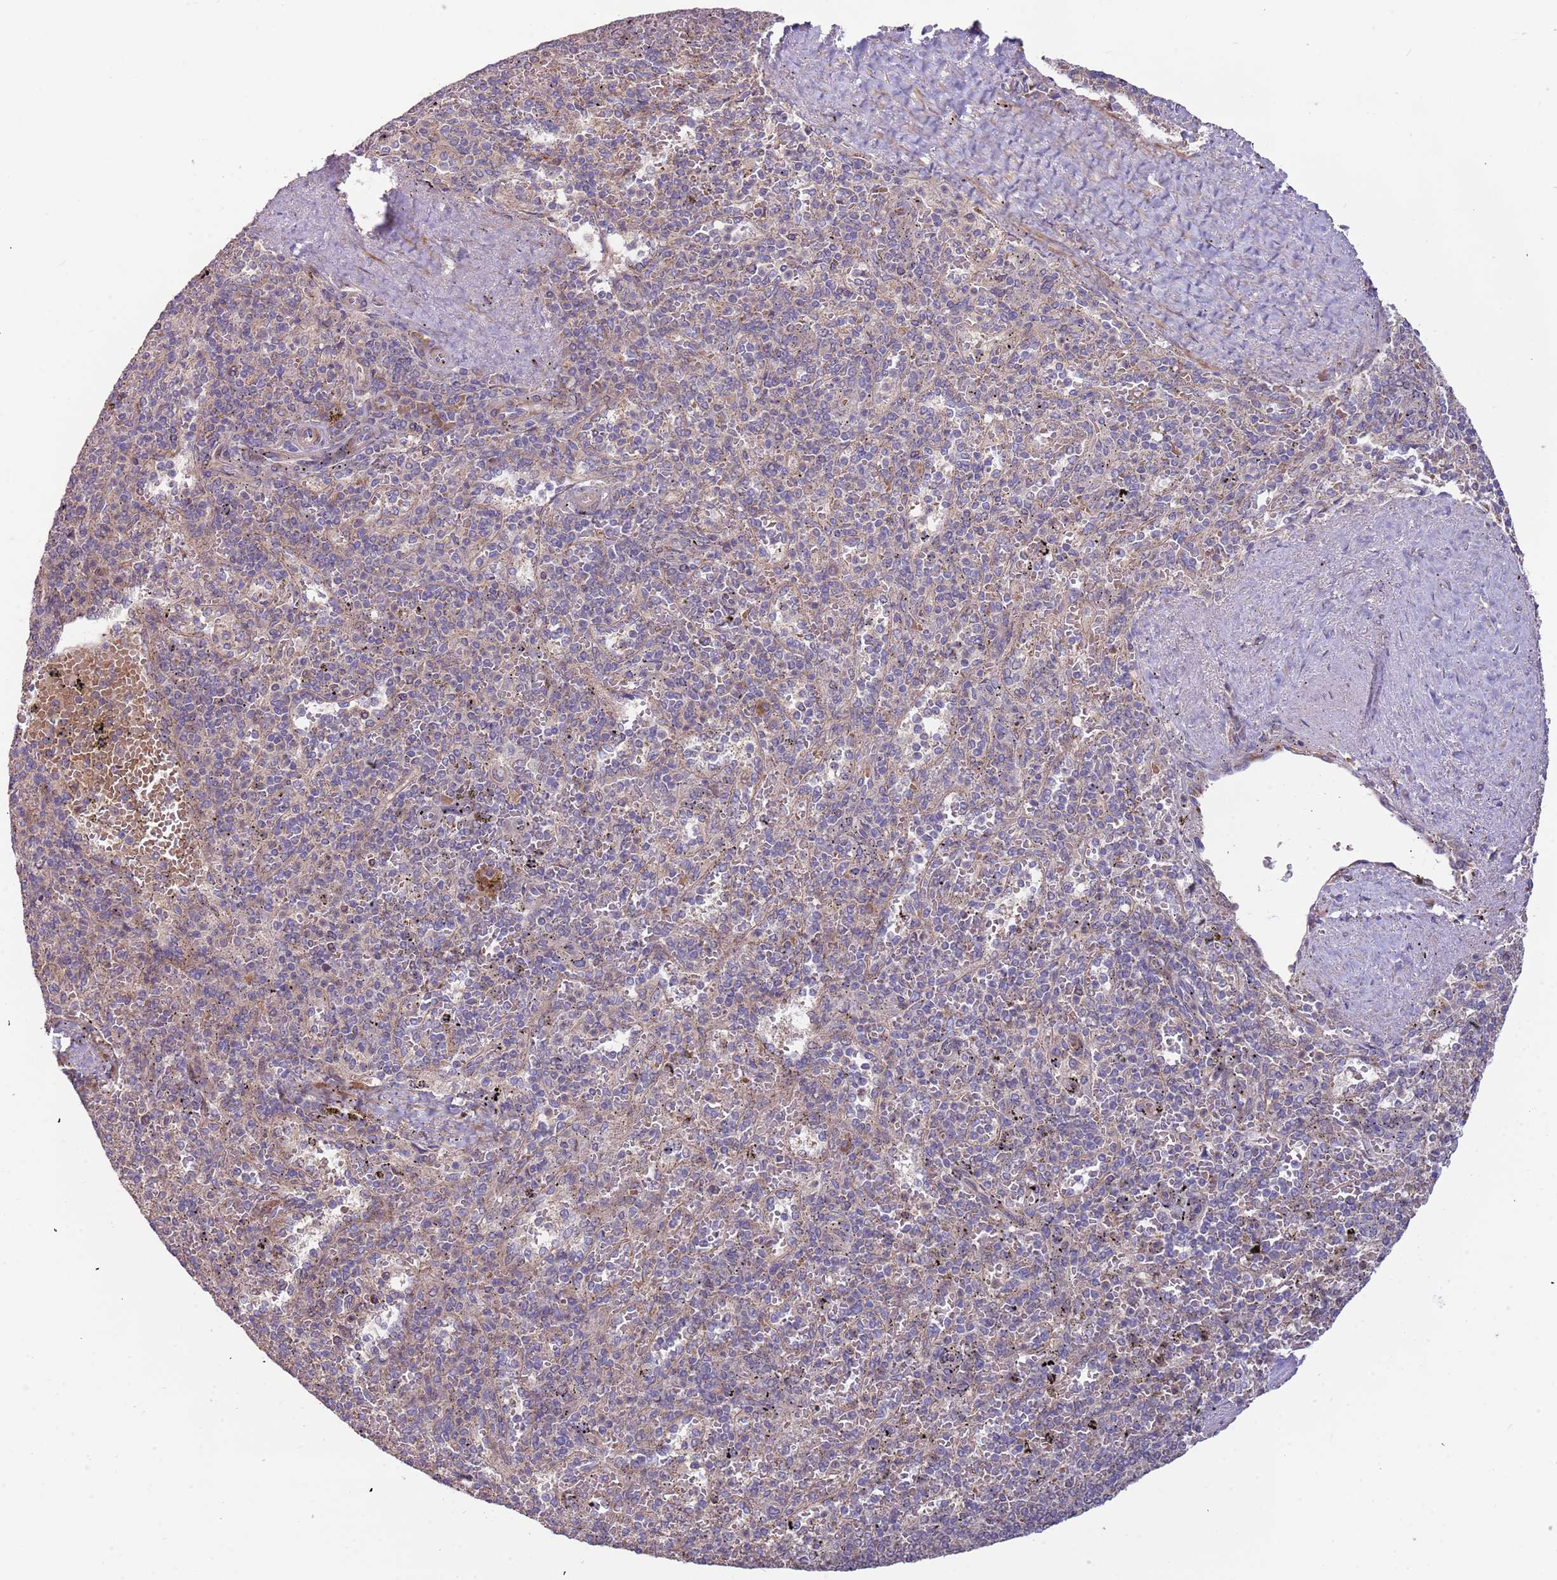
{"staining": {"intensity": "negative", "quantity": "none", "location": "none"}, "tissue": "spleen", "cell_type": "Cells in red pulp", "image_type": "normal", "snomed": [{"axis": "morphology", "description": "Normal tissue, NOS"}, {"axis": "topography", "description": "Spleen"}], "caption": "Protein analysis of normal spleen displays no significant expression in cells in red pulp. The staining was performed using DAB to visualize the protein expression in brown, while the nuclei were stained in blue with hematoxylin (Magnification: 20x).", "gene": "TRAPPC6B", "patient": {"sex": "male", "age": 82}}